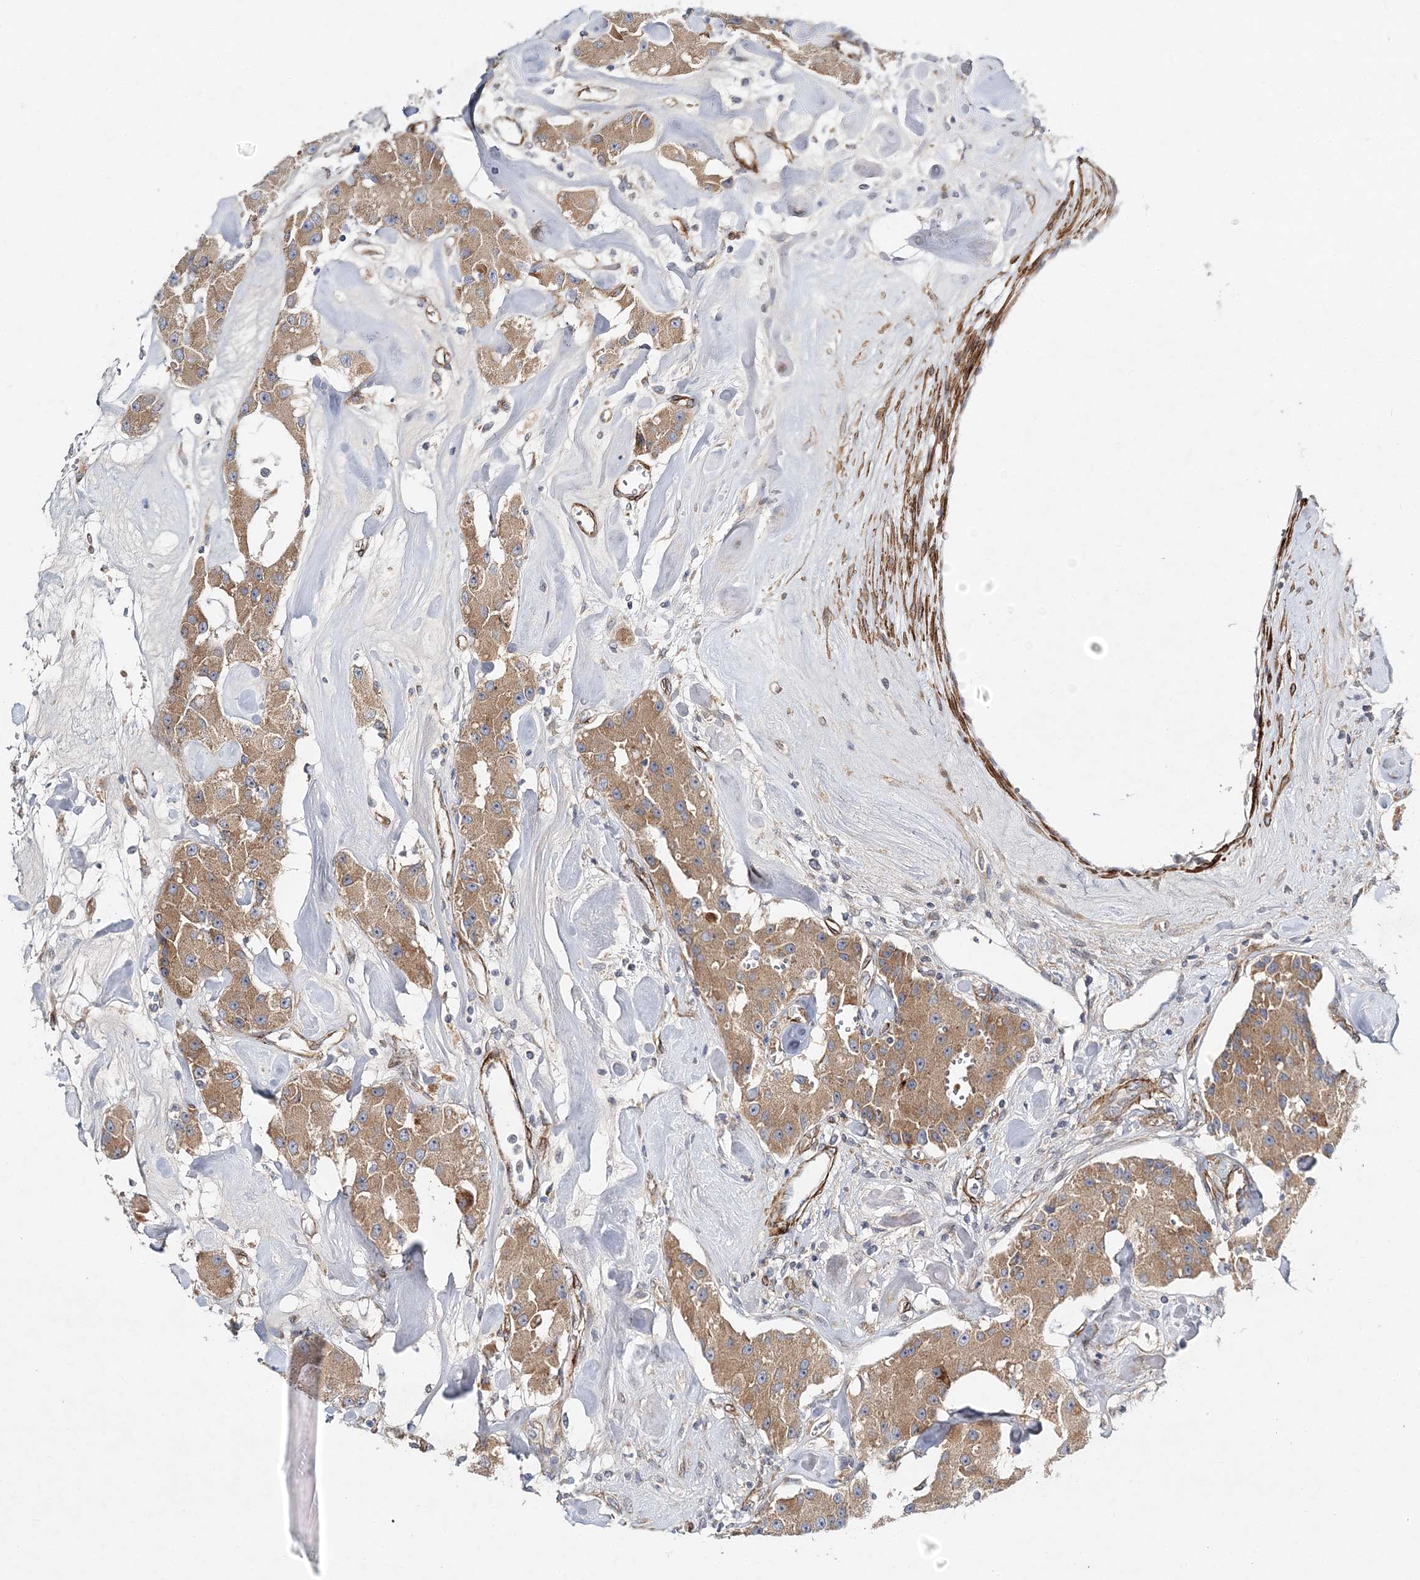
{"staining": {"intensity": "moderate", "quantity": ">75%", "location": "cytoplasmic/membranous"}, "tissue": "carcinoid", "cell_type": "Tumor cells", "image_type": "cancer", "snomed": [{"axis": "morphology", "description": "Carcinoid, malignant, NOS"}, {"axis": "topography", "description": "Pancreas"}], "caption": "Malignant carcinoid stained for a protein shows moderate cytoplasmic/membranous positivity in tumor cells. The protein of interest is shown in brown color, while the nuclei are stained blue.", "gene": "NBAS", "patient": {"sex": "male", "age": 41}}